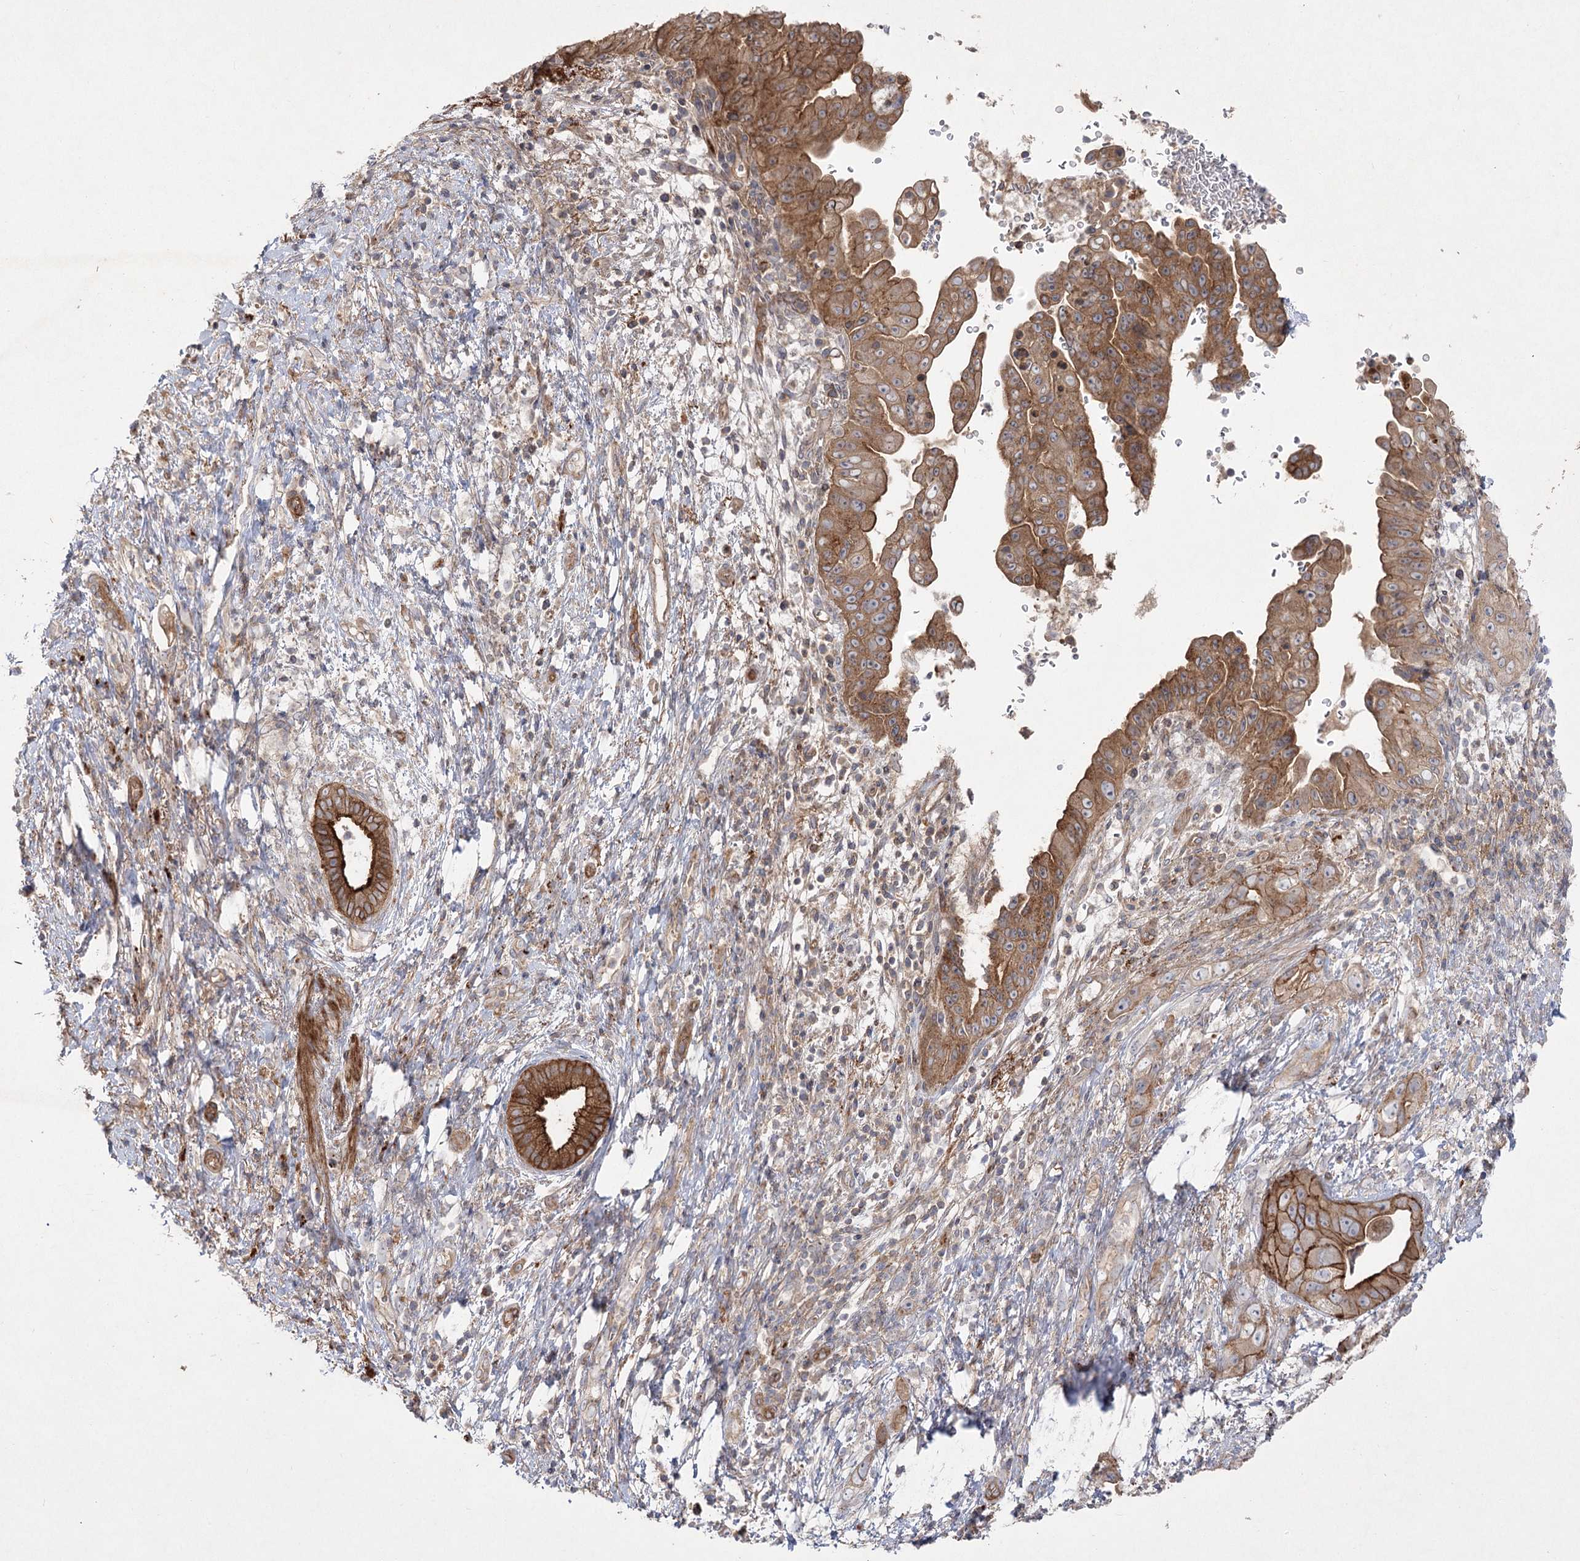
{"staining": {"intensity": "strong", "quantity": ">75%", "location": "cytoplasmic/membranous"}, "tissue": "pancreatic cancer", "cell_type": "Tumor cells", "image_type": "cancer", "snomed": [{"axis": "morphology", "description": "Adenocarcinoma, NOS"}, {"axis": "topography", "description": "Pancreas"}], "caption": "Adenocarcinoma (pancreatic) stained with IHC displays strong cytoplasmic/membranous expression in about >75% of tumor cells.", "gene": "KIAA0825", "patient": {"sex": "female", "age": 78}}